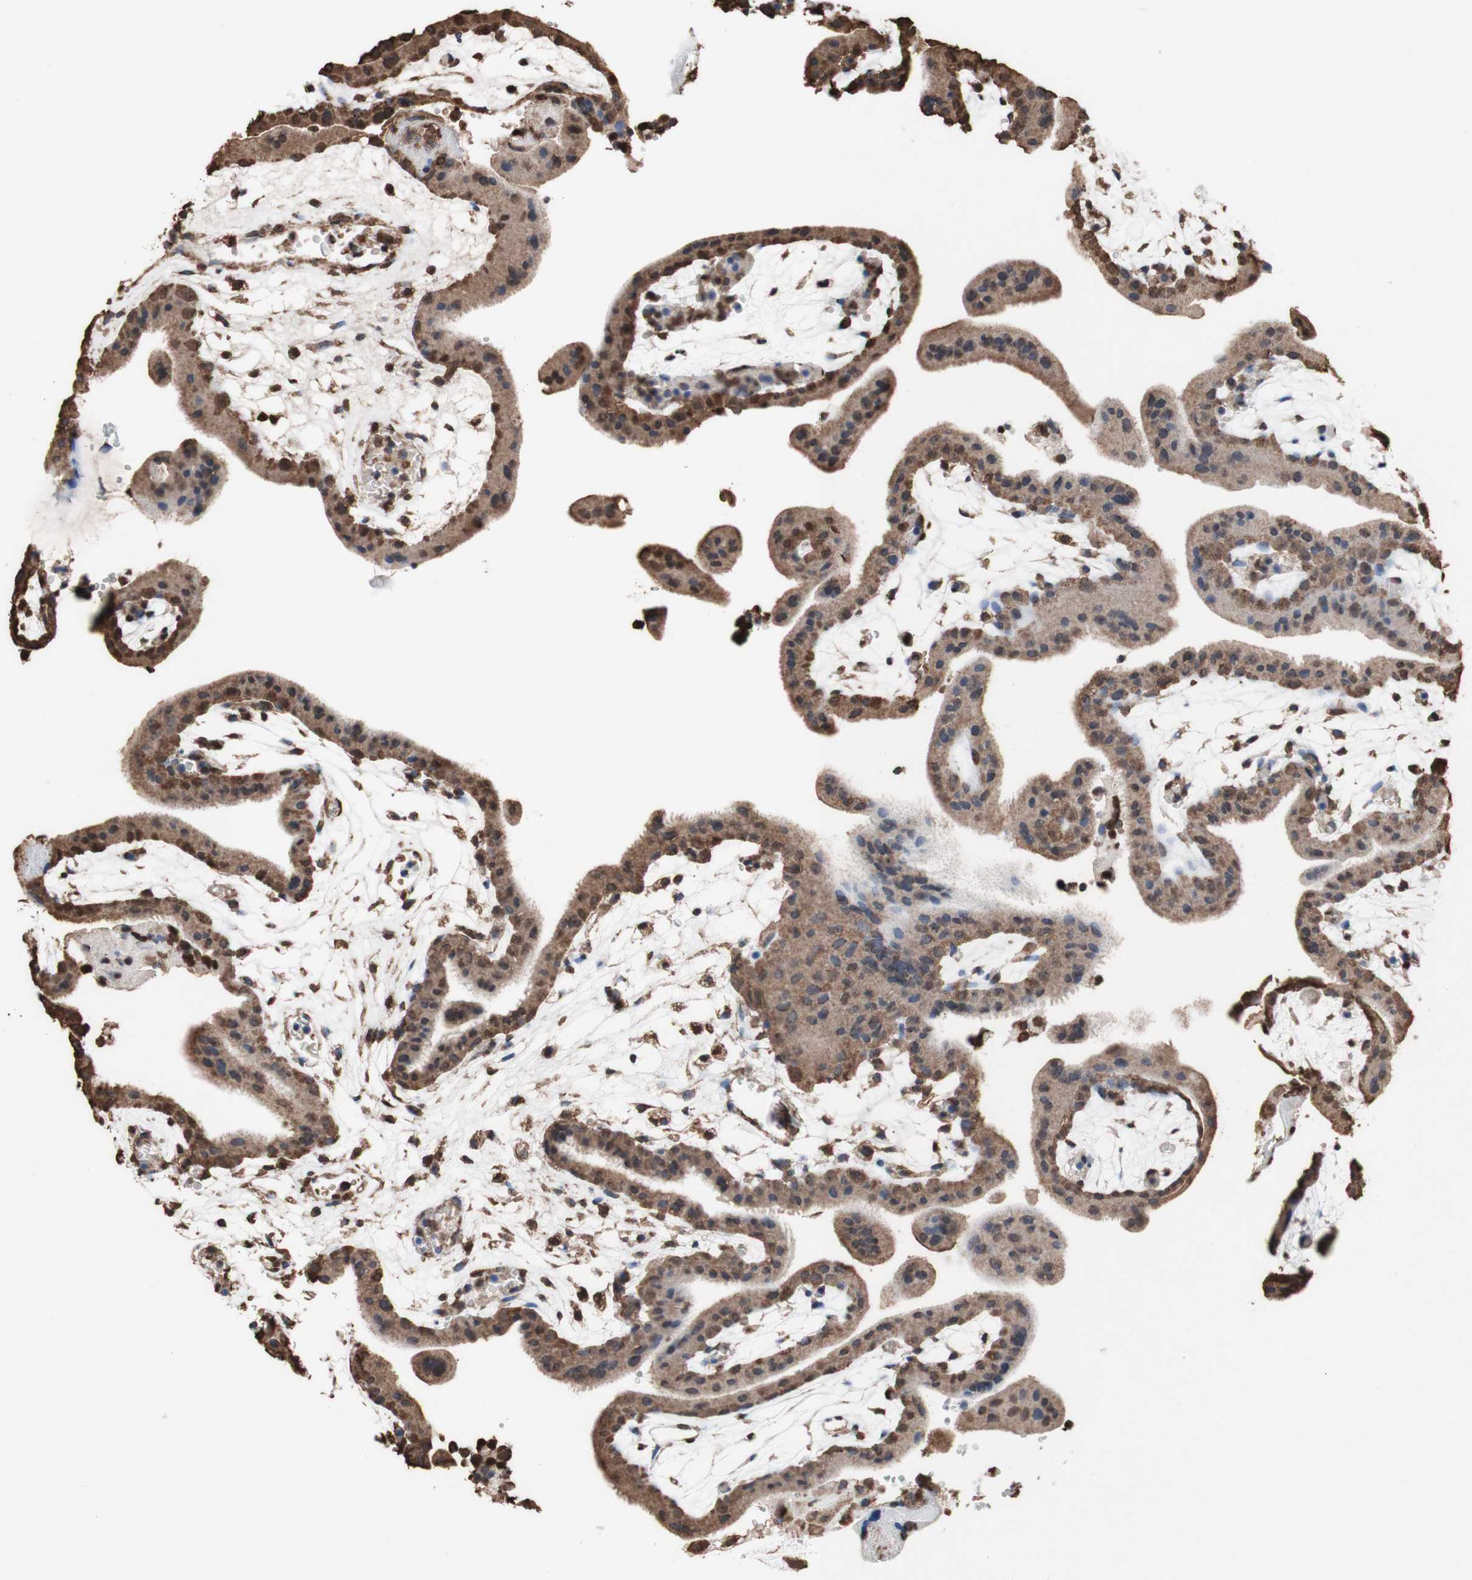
{"staining": {"intensity": "moderate", "quantity": ">75%", "location": "cytoplasmic/membranous,nuclear"}, "tissue": "placenta", "cell_type": "Trophoblastic cells", "image_type": "normal", "snomed": [{"axis": "morphology", "description": "Normal tissue, NOS"}, {"axis": "topography", "description": "Placenta"}], "caption": "The photomicrograph displays staining of unremarkable placenta, revealing moderate cytoplasmic/membranous,nuclear protein positivity (brown color) within trophoblastic cells.", "gene": "PIDD1", "patient": {"sex": "female", "age": 18}}